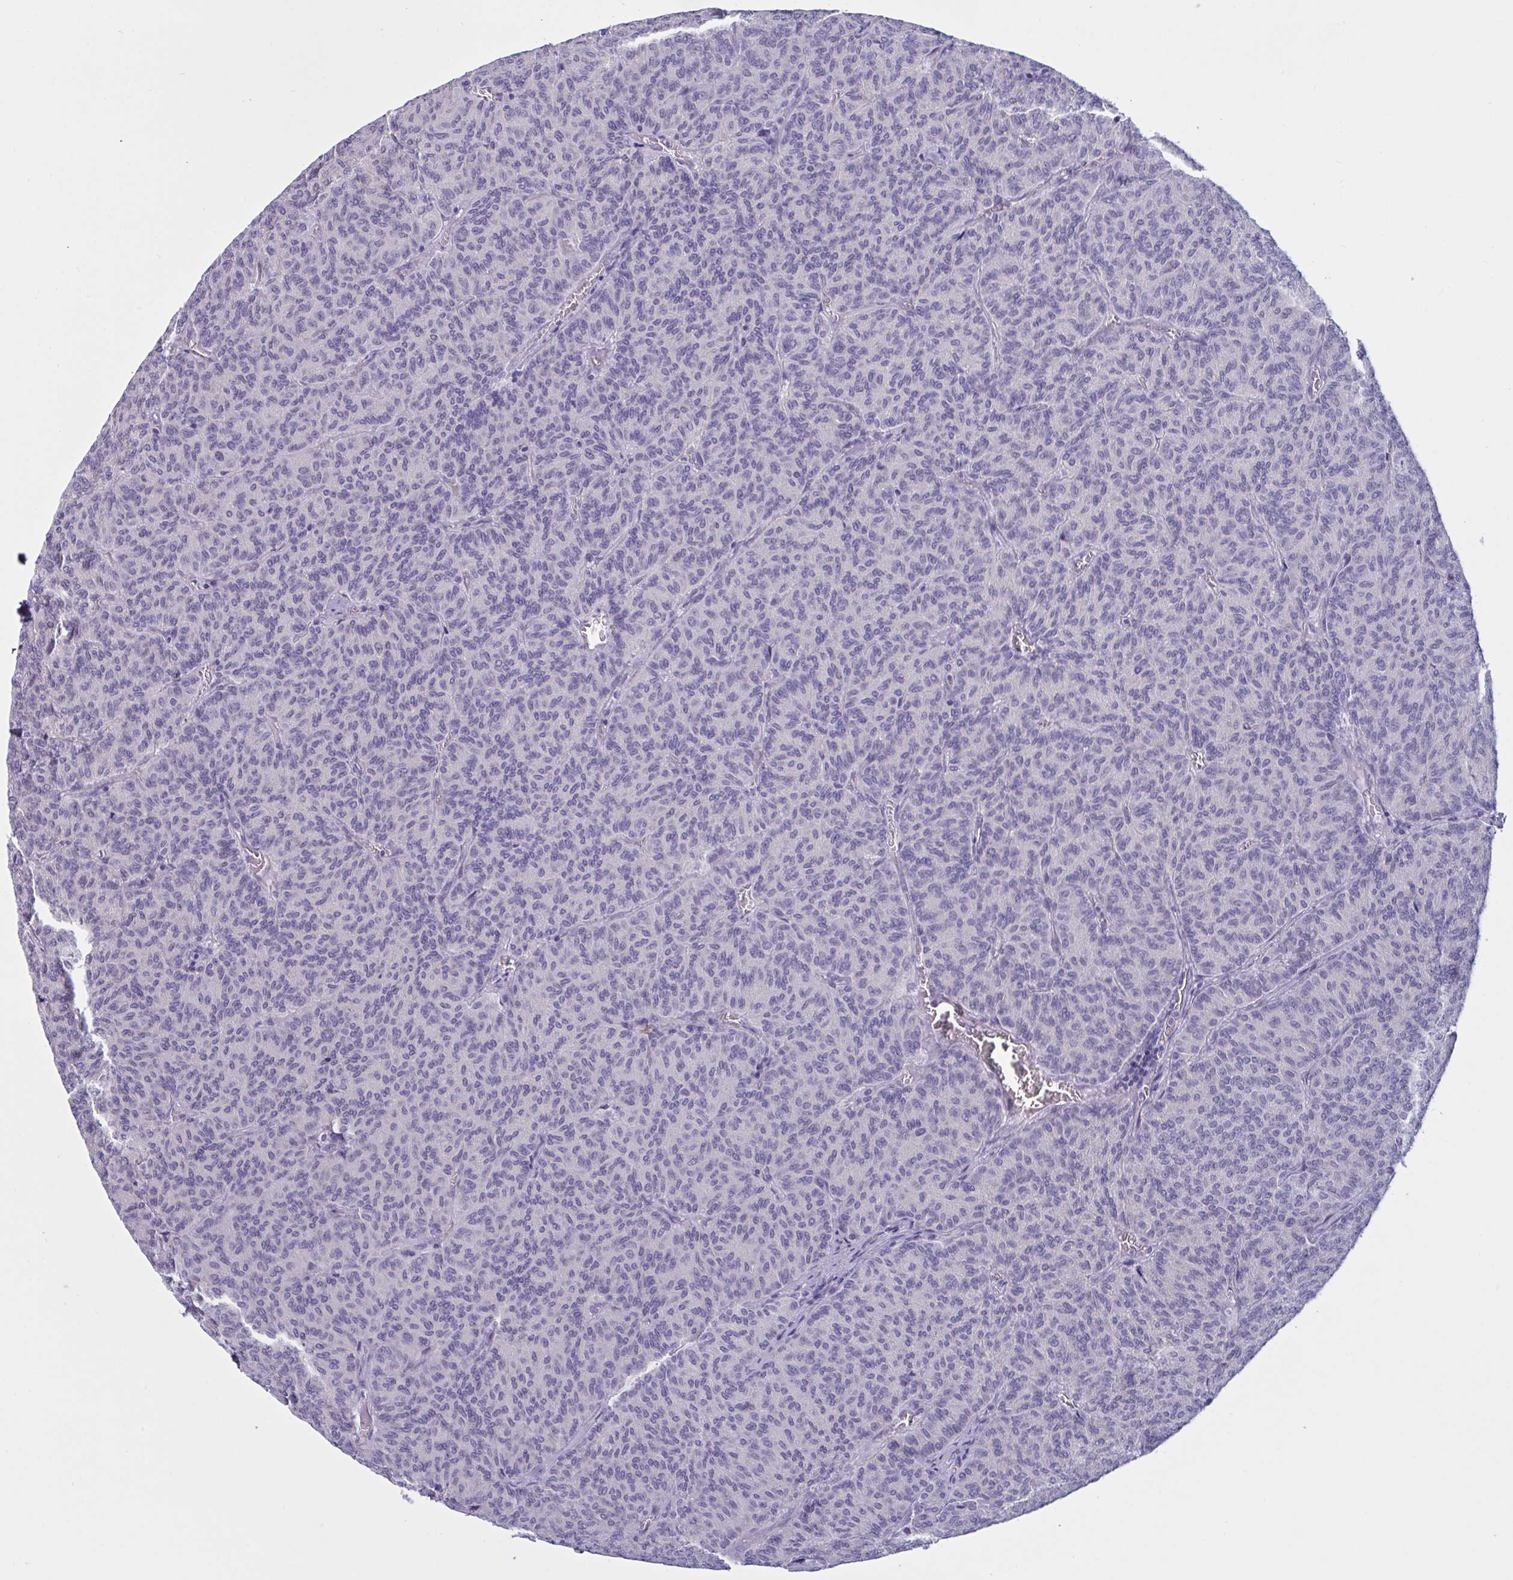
{"staining": {"intensity": "negative", "quantity": "none", "location": "none"}, "tissue": "carcinoid", "cell_type": "Tumor cells", "image_type": "cancer", "snomed": [{"axis": "morphology", "description": "Carcinoid, malignant, NOS"}, {"axis": "topography", "description": "Lung"}], "caption": "The immunohistochemistry histopathology image has no significant positivity in tumor cells of malignant carcinoid tissue.", "gene": "MS4A14", "patient": {"sex": "male", "age": 61}}